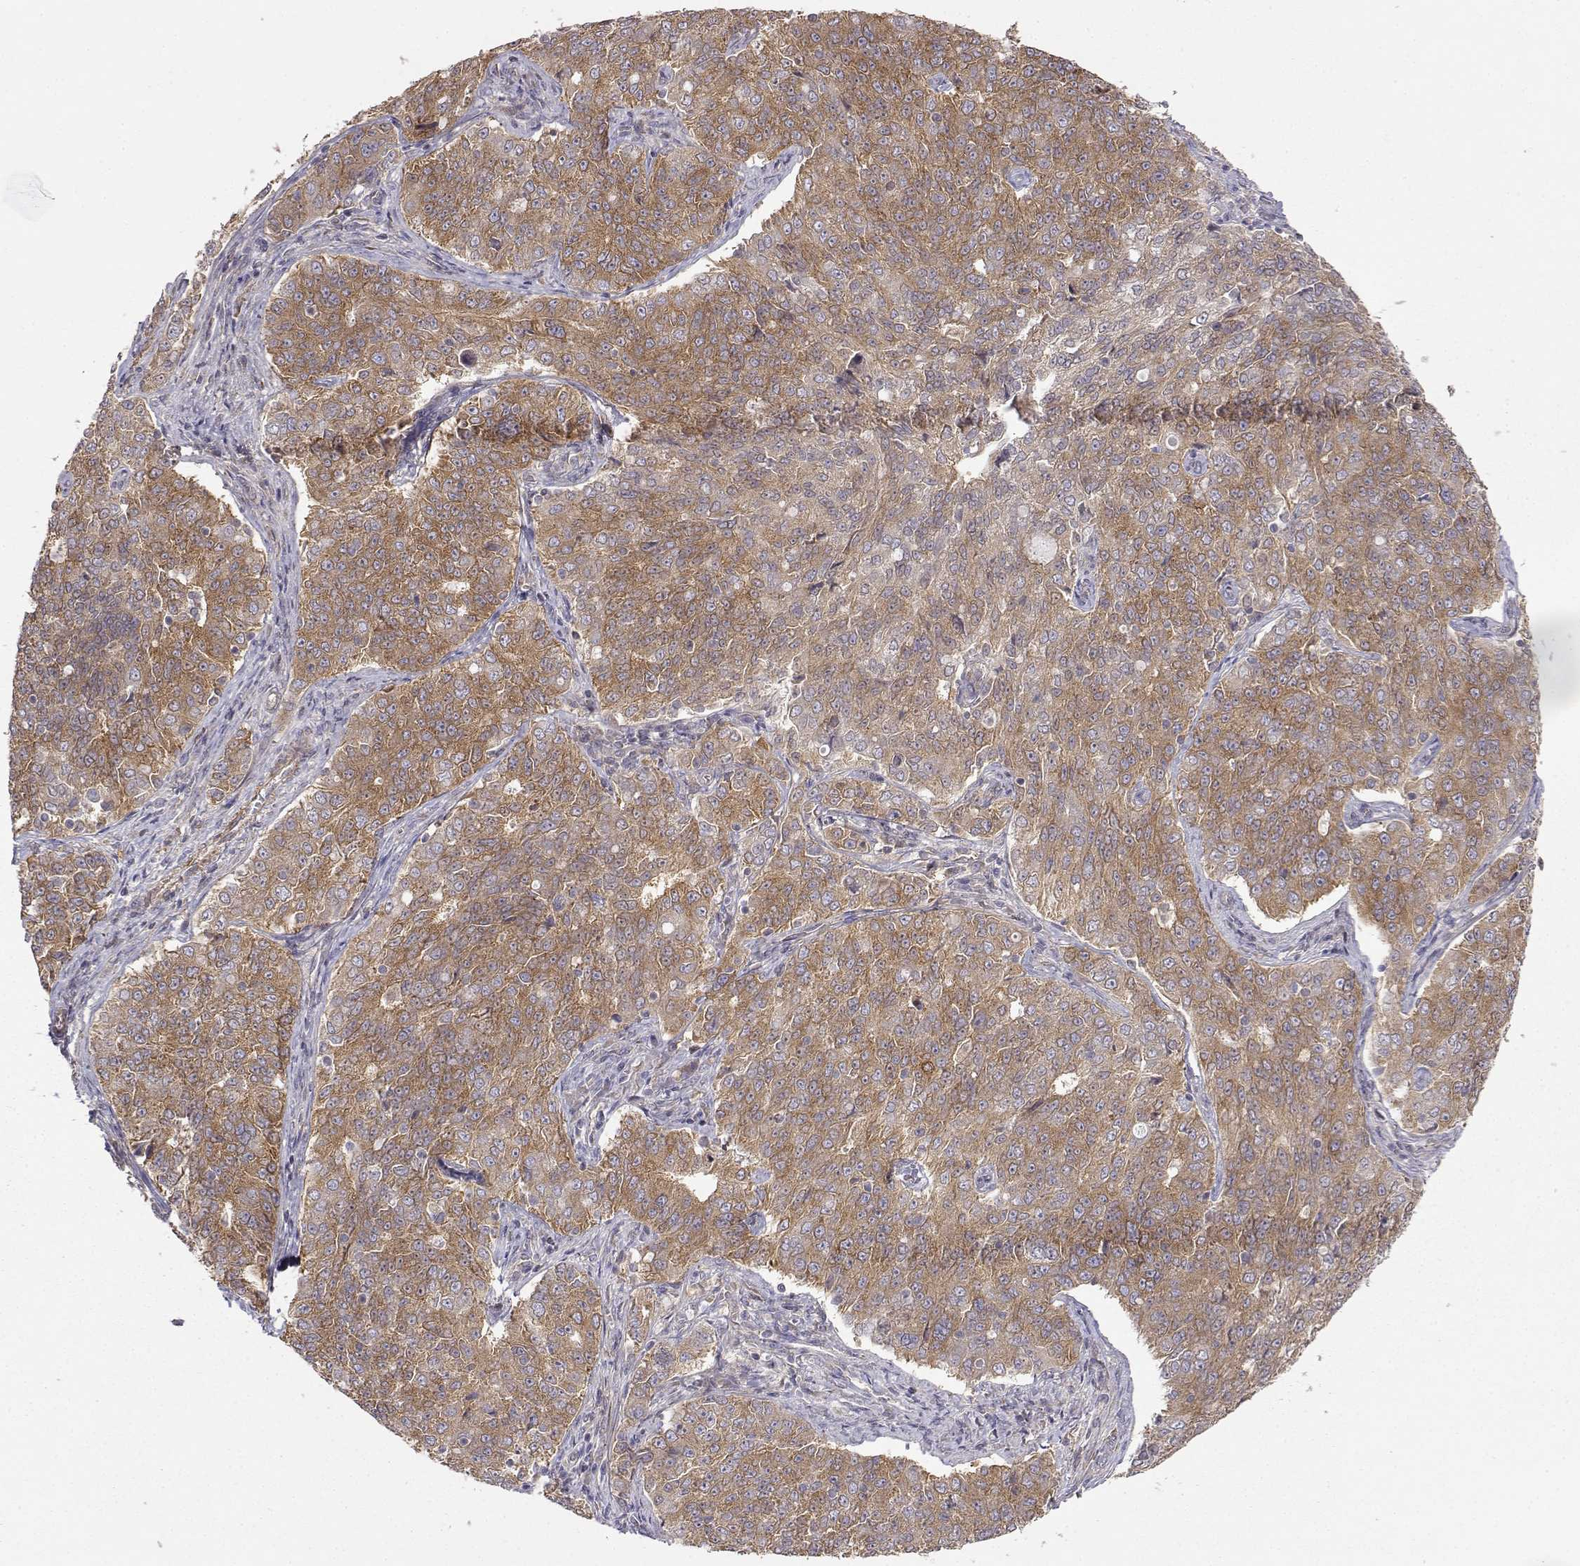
{"staining": {"intensity": "moderate", "quantity": ">75%", "location": "cytoplasmic/membranous"}, "tissue": "endometrial cancer", "cell_type": "Tumor cells", "image_type": "cancer", "snomed": [{"axis": "morphology", "description": "Adenocarcinoma, NOS"}, {"axis": "topography", "description": "Endometrium"}], "caption": "Immunohistochemical staining of human endometrial adenocarcinoma demonstrates medium levels of moderate cytoplasmic/membranous protein positivity in approximately >75% of tumor cells.", "gene": "PAIP1", "patient": {"sex": "female", "age": 43}}